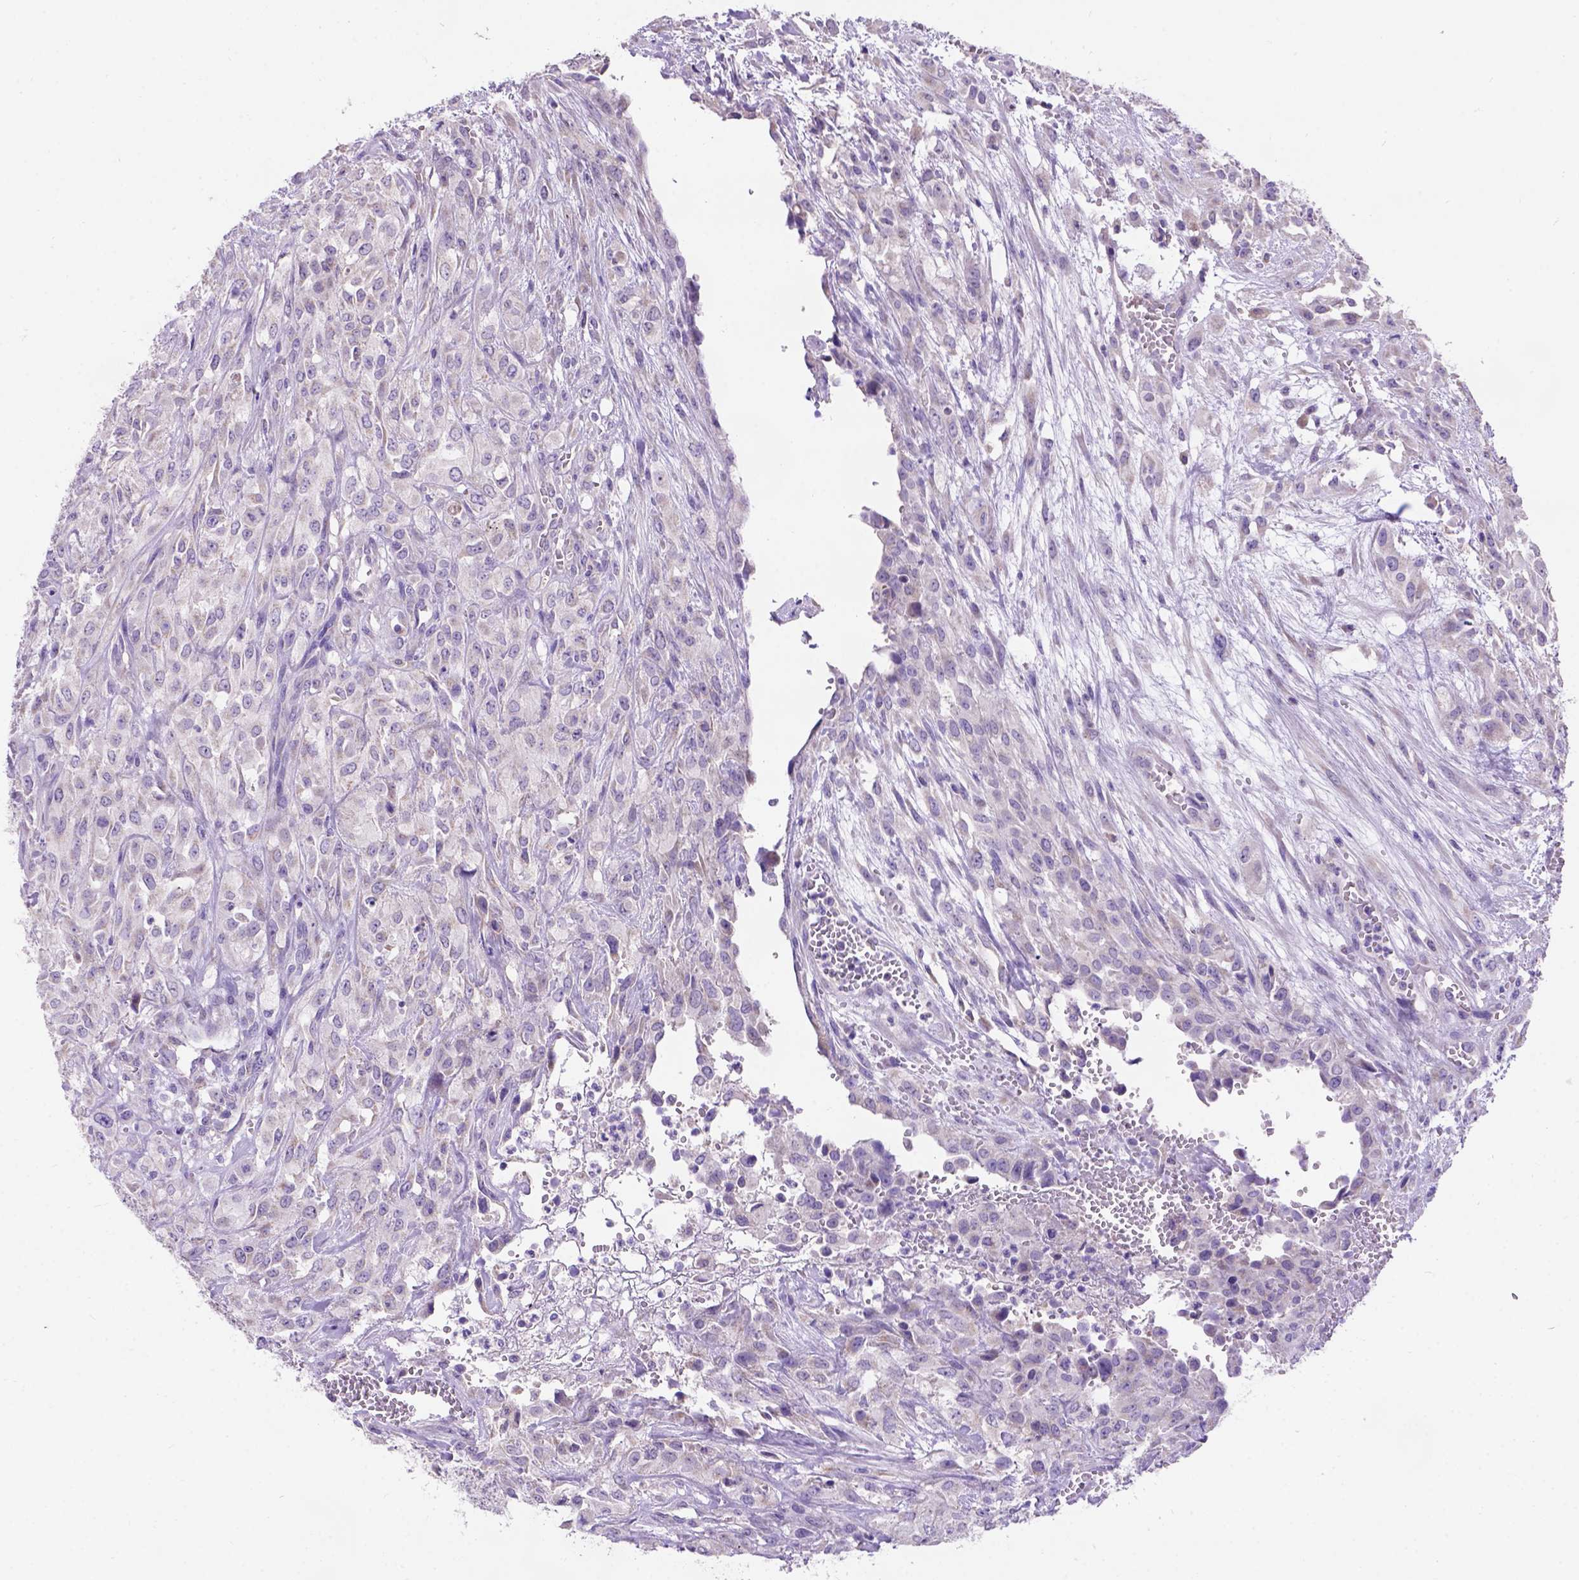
{"staining": {"intensity": "negative", "quantity": "none", "location": "none"}, "tissue": "urothelial cancer", "cell_type": "Tumor cells", "image_type": "cancer", "snomed": [{"axis": "morphology", "description": "Urothelial carcinoma, High grade"}, {"axis": "topography", "description": "Urinary bladder"}], "caption": "Image shows no significant protein positivity in tumor cells of urothelial cancer.", "gene": "L2HGDH", "patient": {"sex": "male", "age": 67}}